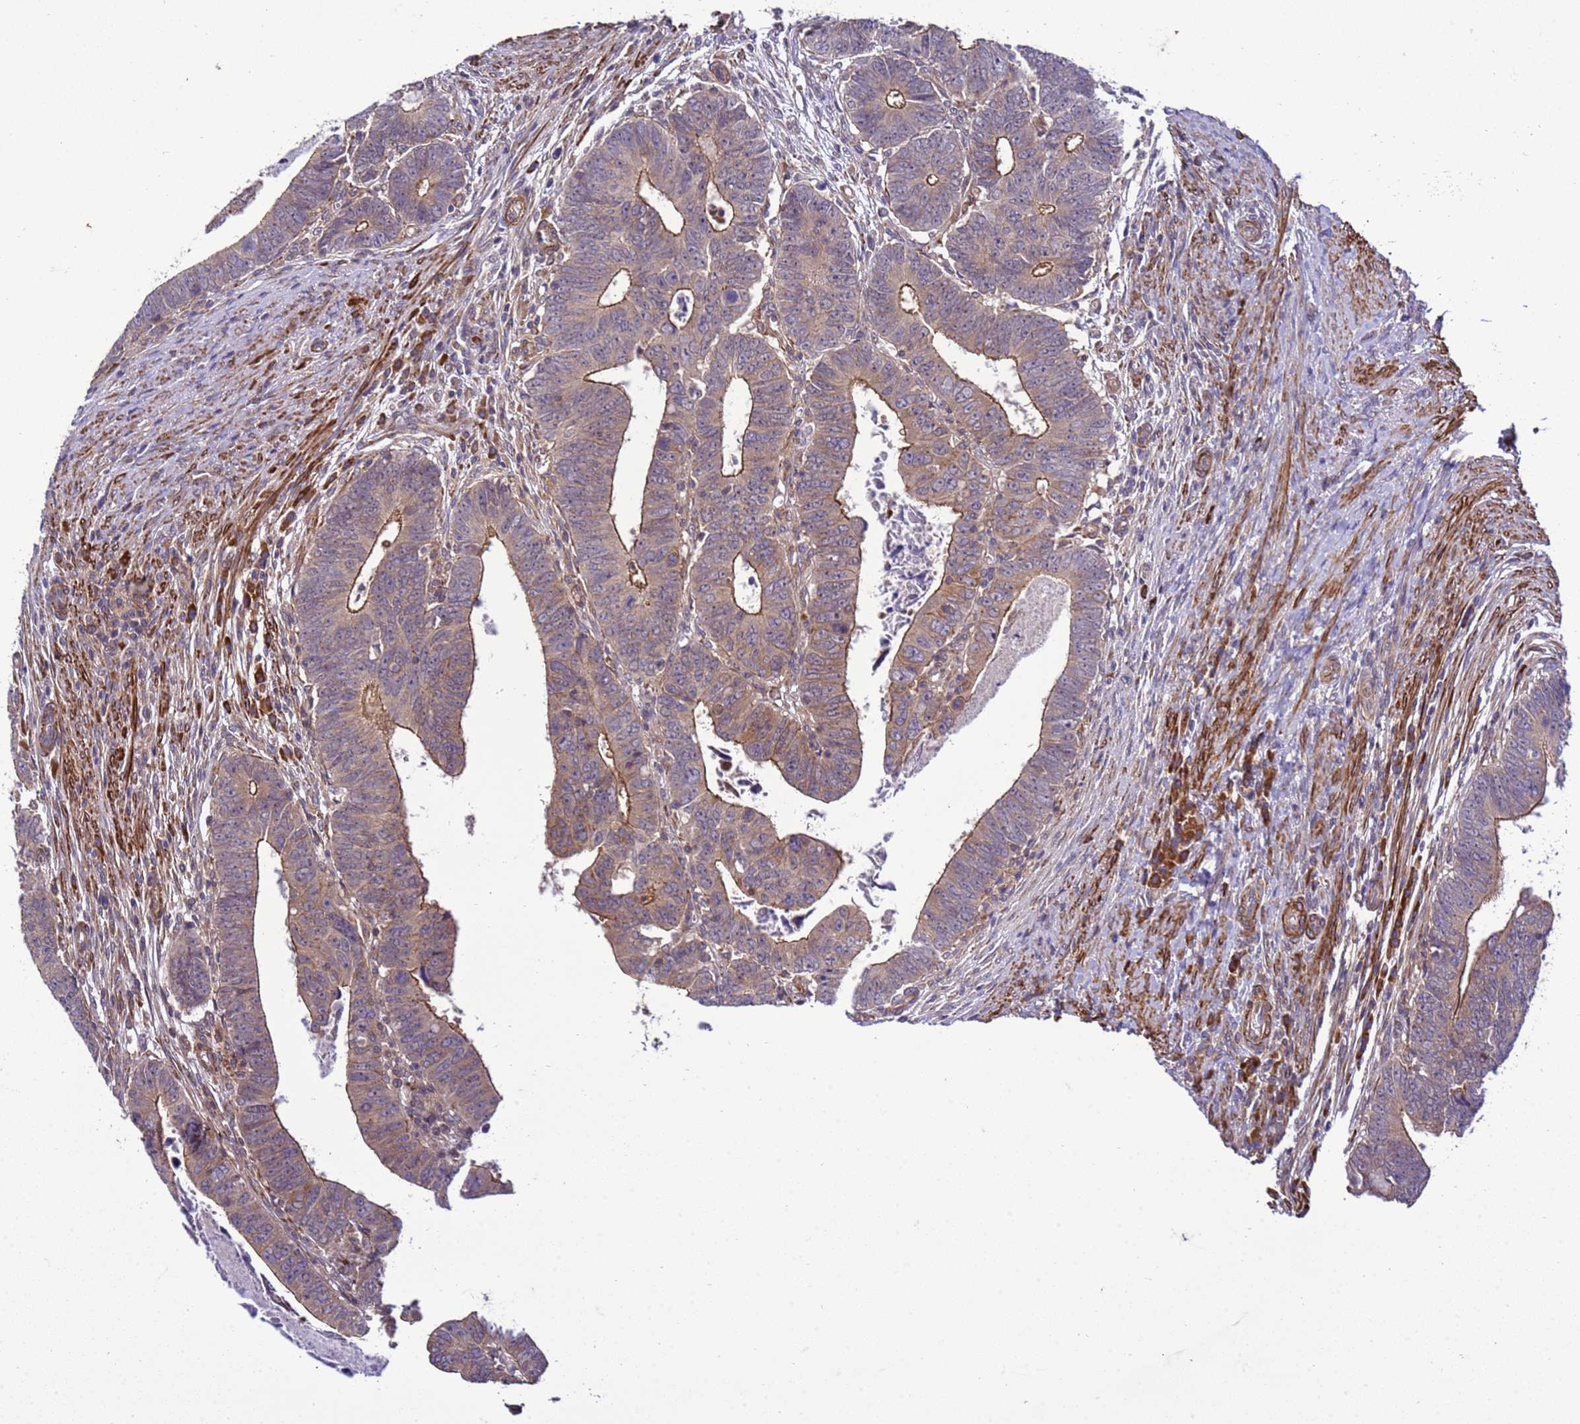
{"staining": {"intensity": "moderate", "quantity": ">75%", "location": "cytoplasmic/membranous"}, "tissue": "colorectal cancer", "cell_type": "Tumor cells", "image_type": "cancer", "snomed": [{"axis": "morphology", "description": "Normal tissue, NOS"}, {"axis": "morphology", "description": "Adenocarcinoma, NOS"}, {"axis": "topography", "description": "Rectum"}], "caption": "Adenocarcinoma (colorectal) tissue displays moderate cytoplasmic/membranous positivity in about >75% of tumor cells, visualized by immunohistochemistry. (Brightfield microscopy of DAB IHC at high magnification).", "gene": "GEN1", "patient": {"sex": "female", "age": 65}}